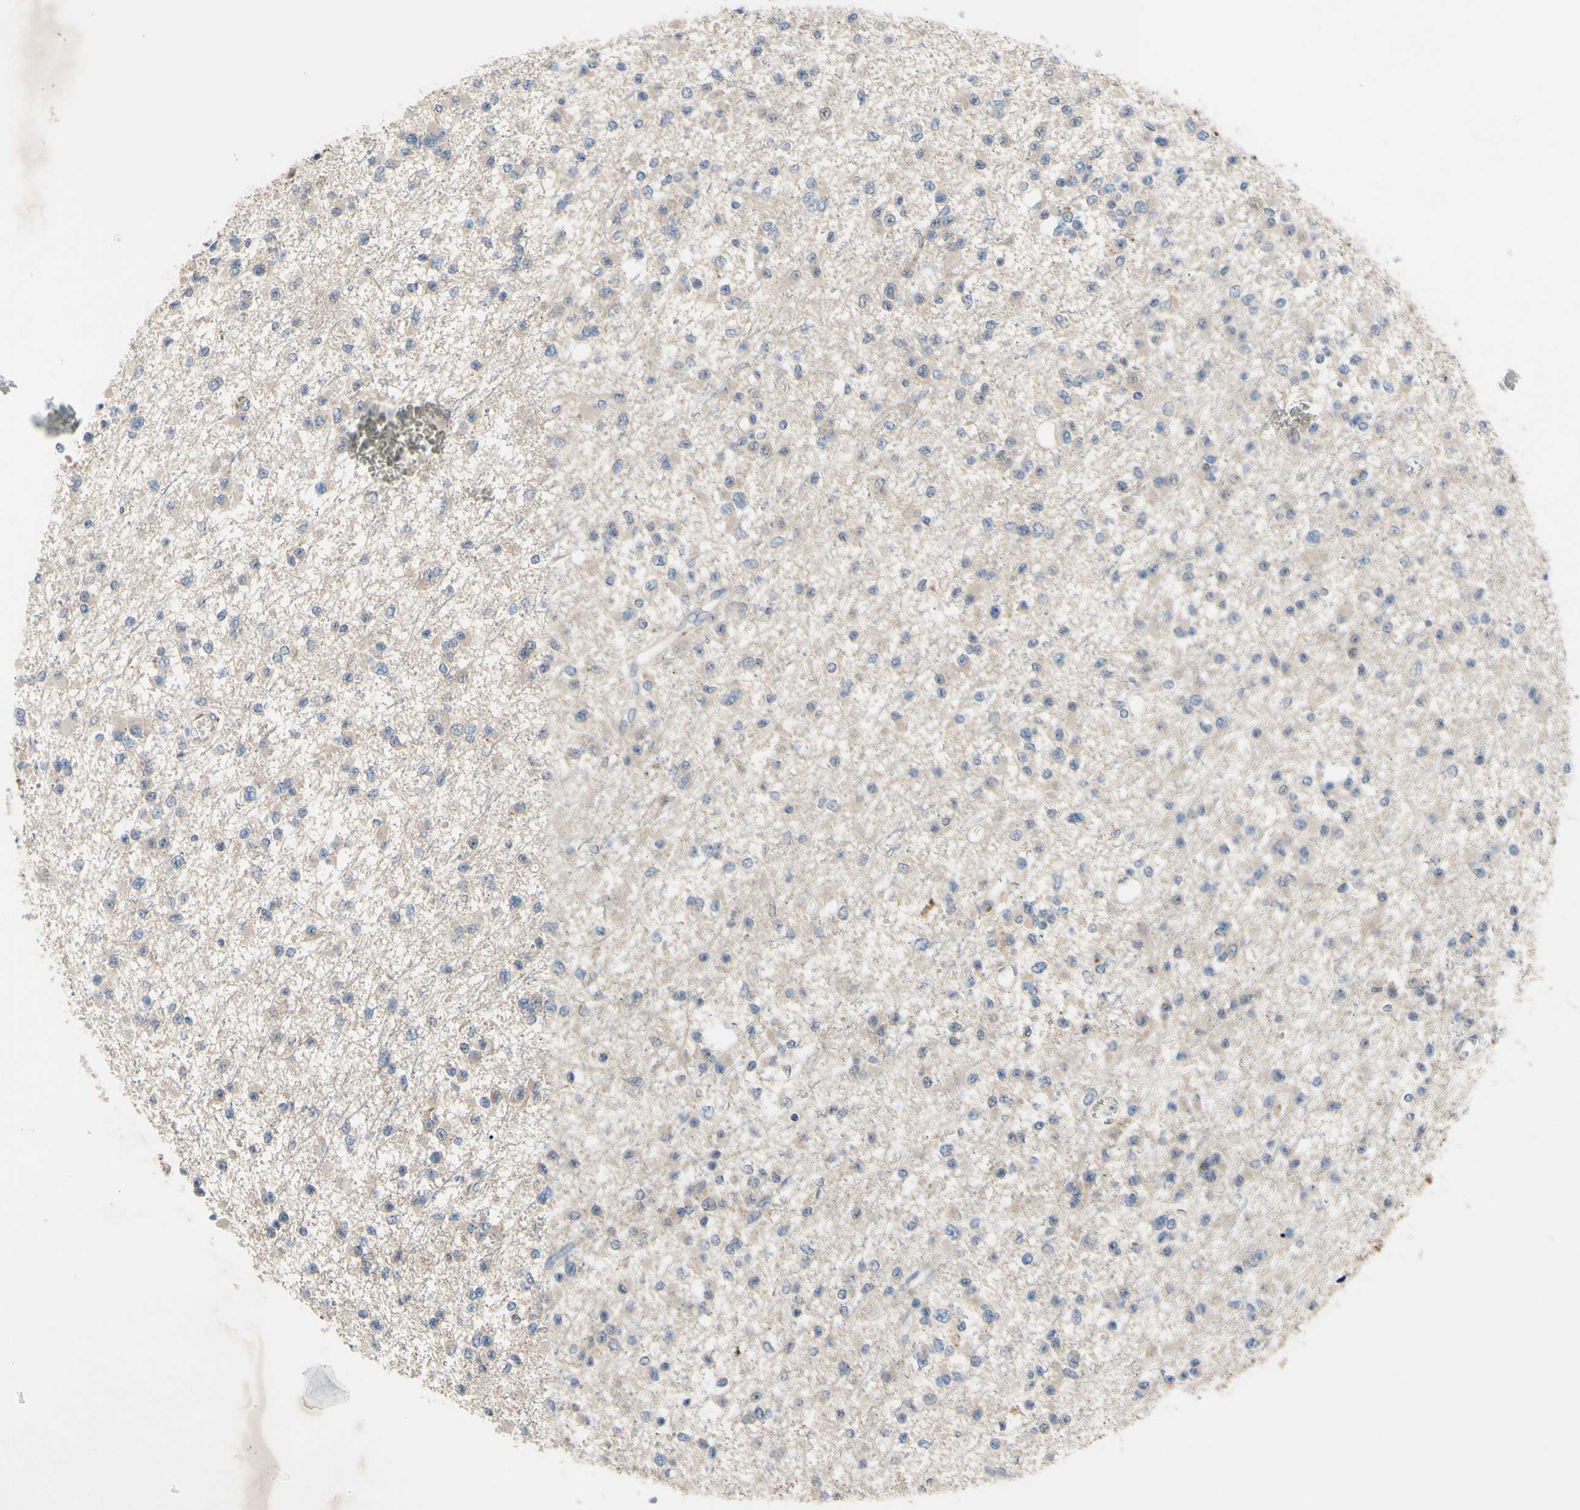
{"staining": {"intensity": "negative", "quantity": "none", "location": "none"}, "tissue": "glioma", "cell_type": "Tumor cells", "image_type": "cancer", "snomed": [{"axis": "morphology", "description": "Glioma, malignant, Low grade"}, {"axis": "topography", "description": "Brain"}], "caption": "High magnification brightfield microscopy of malignant glioma (low-grade) stained with DAB (brown) and counterstained with hematoxylin (blue): tumor cells show no significant expression.", "gene": "HILPDA", "patient": {"sex": "female", "age": 22}}